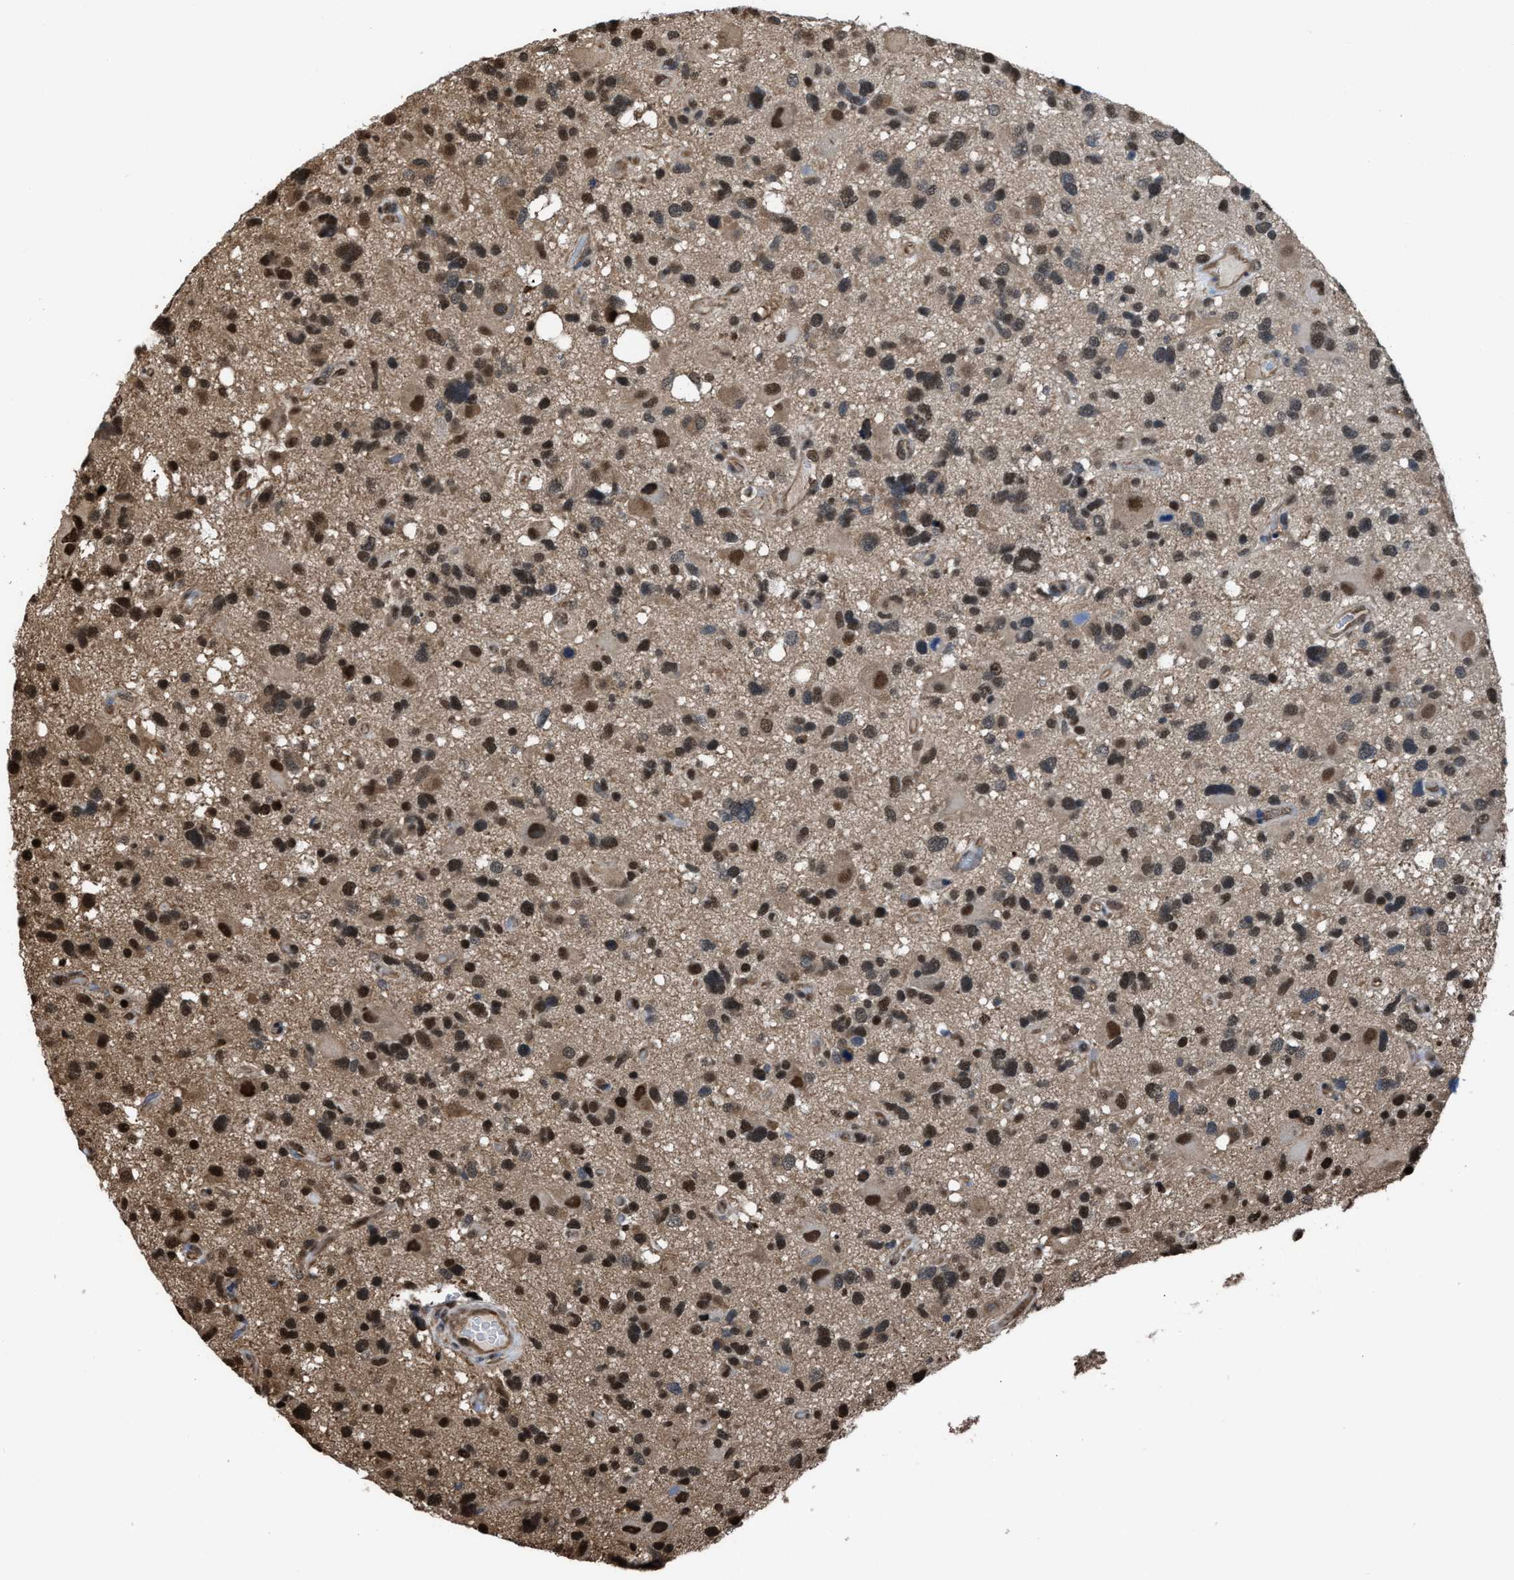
{"staining": {"intensity": "moderate", "quantity": ">75%", "location": "nuclear"}, "tissue": "glioma", "cell_type": "Tumor cells", "image_type": "cancer", "snomed": [{"axis": "morphology", "description": "Glioma, malignant, High grade"}, {"axis": "topography", "description": "Brain"}], "caption": "This is an image of immunohistochemistry (IHC) staining of glioma, which shows moderate expression in the nuclear of tumor cells.", "gene": "FNTA", "patient": {"sex": "male", "age": 33}}